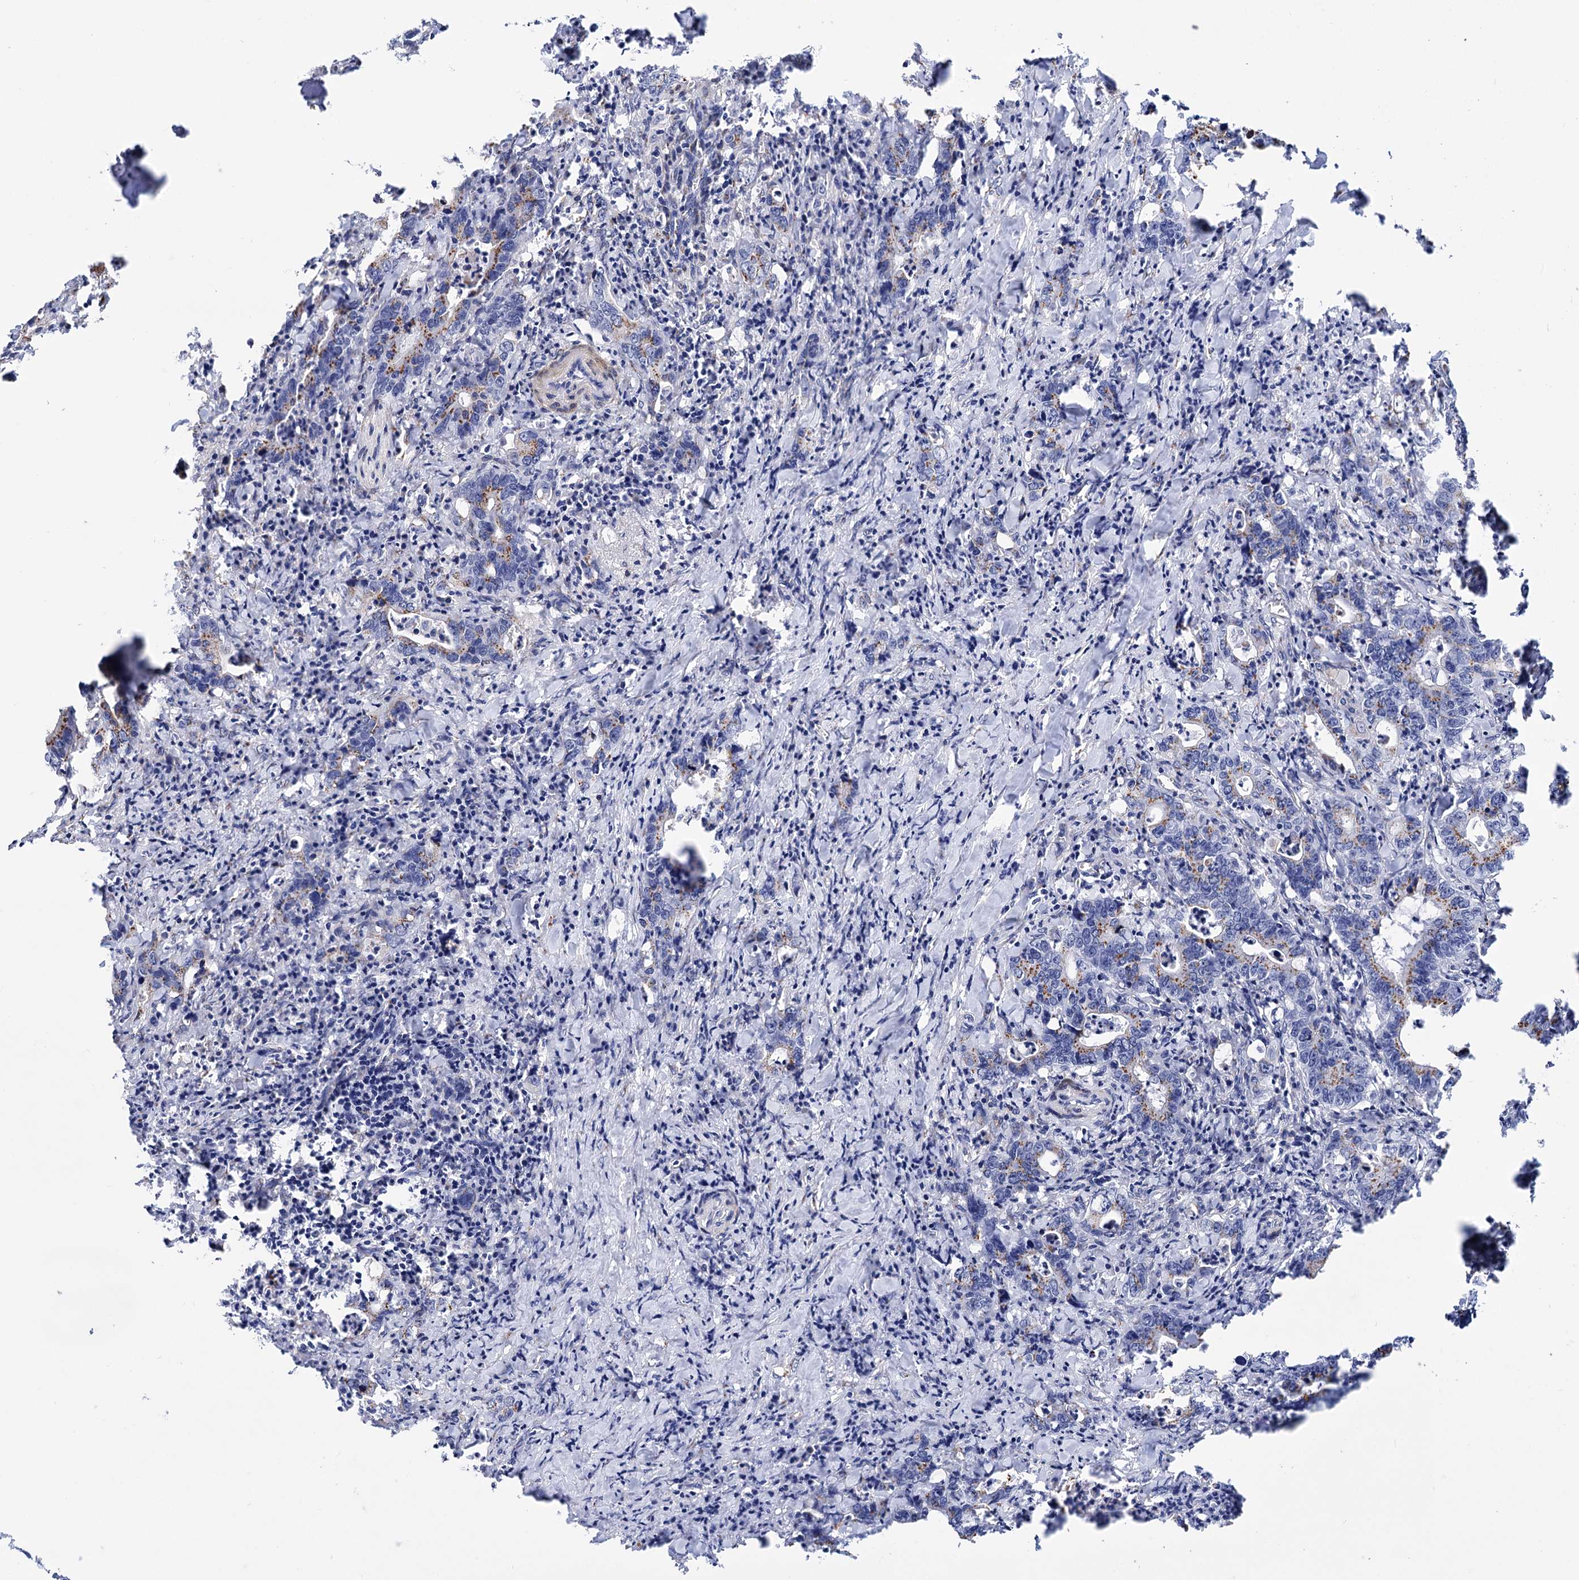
{"staining": {"intensity": "moderate", "quantity": "<25%", "location": "cytoplasmic/membranous"}, "tissue": "colorectal cancer", "cell_type": "Tumor cells", "image_type": "cancer", "snomed": [{"axis": "morphology", "description": "Adenocarcinoma, NOS"}, {"axis": "topography", "description": "Colon"}], "caption": "Moderate cytoplasmic/membranous protein positivity is present in about <25% of tumor cells in colorectal cancer (adenocarcinoma).", "gene": "C11orf96", "patient": {"sex": "female", "age": 75}}